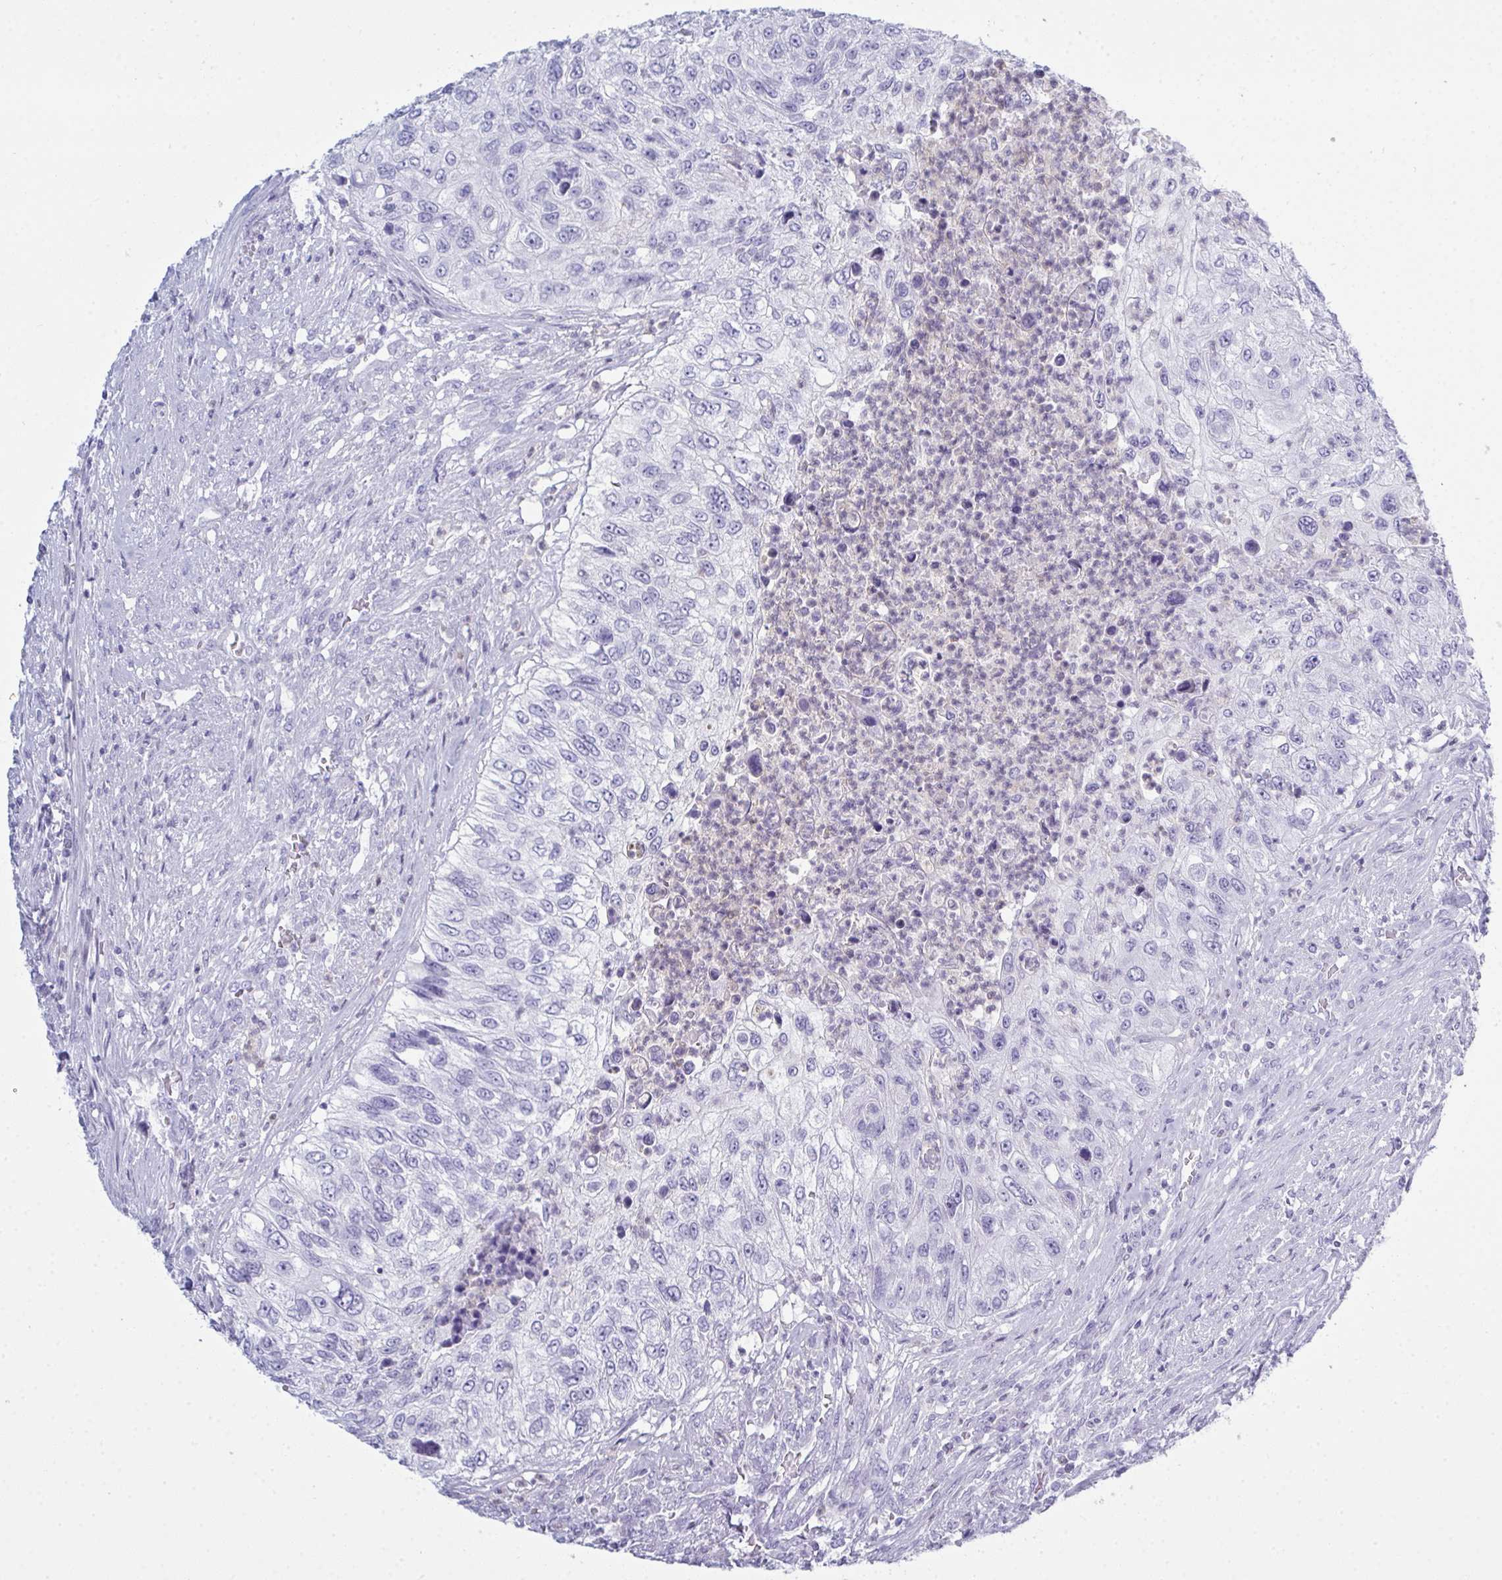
{"staining": {"intensity": "negative", "quantity": "none", "location": "none"}, "tissue": "urothelial cancer", "cell_type": "Tumor cells", "image_type": "cancer", "snomed": [{"axis": "morphology", "description": "Urothelial carcinoma, High grade"}, {"axis": "topography", "description": "Urinary bladder"}], "caption": "An image of urothelial cancer stained for a protein reveals no brown staining in tumor cells.", "gene": "SERPINB10", "patient": {"sex": "female", "age": 60}}